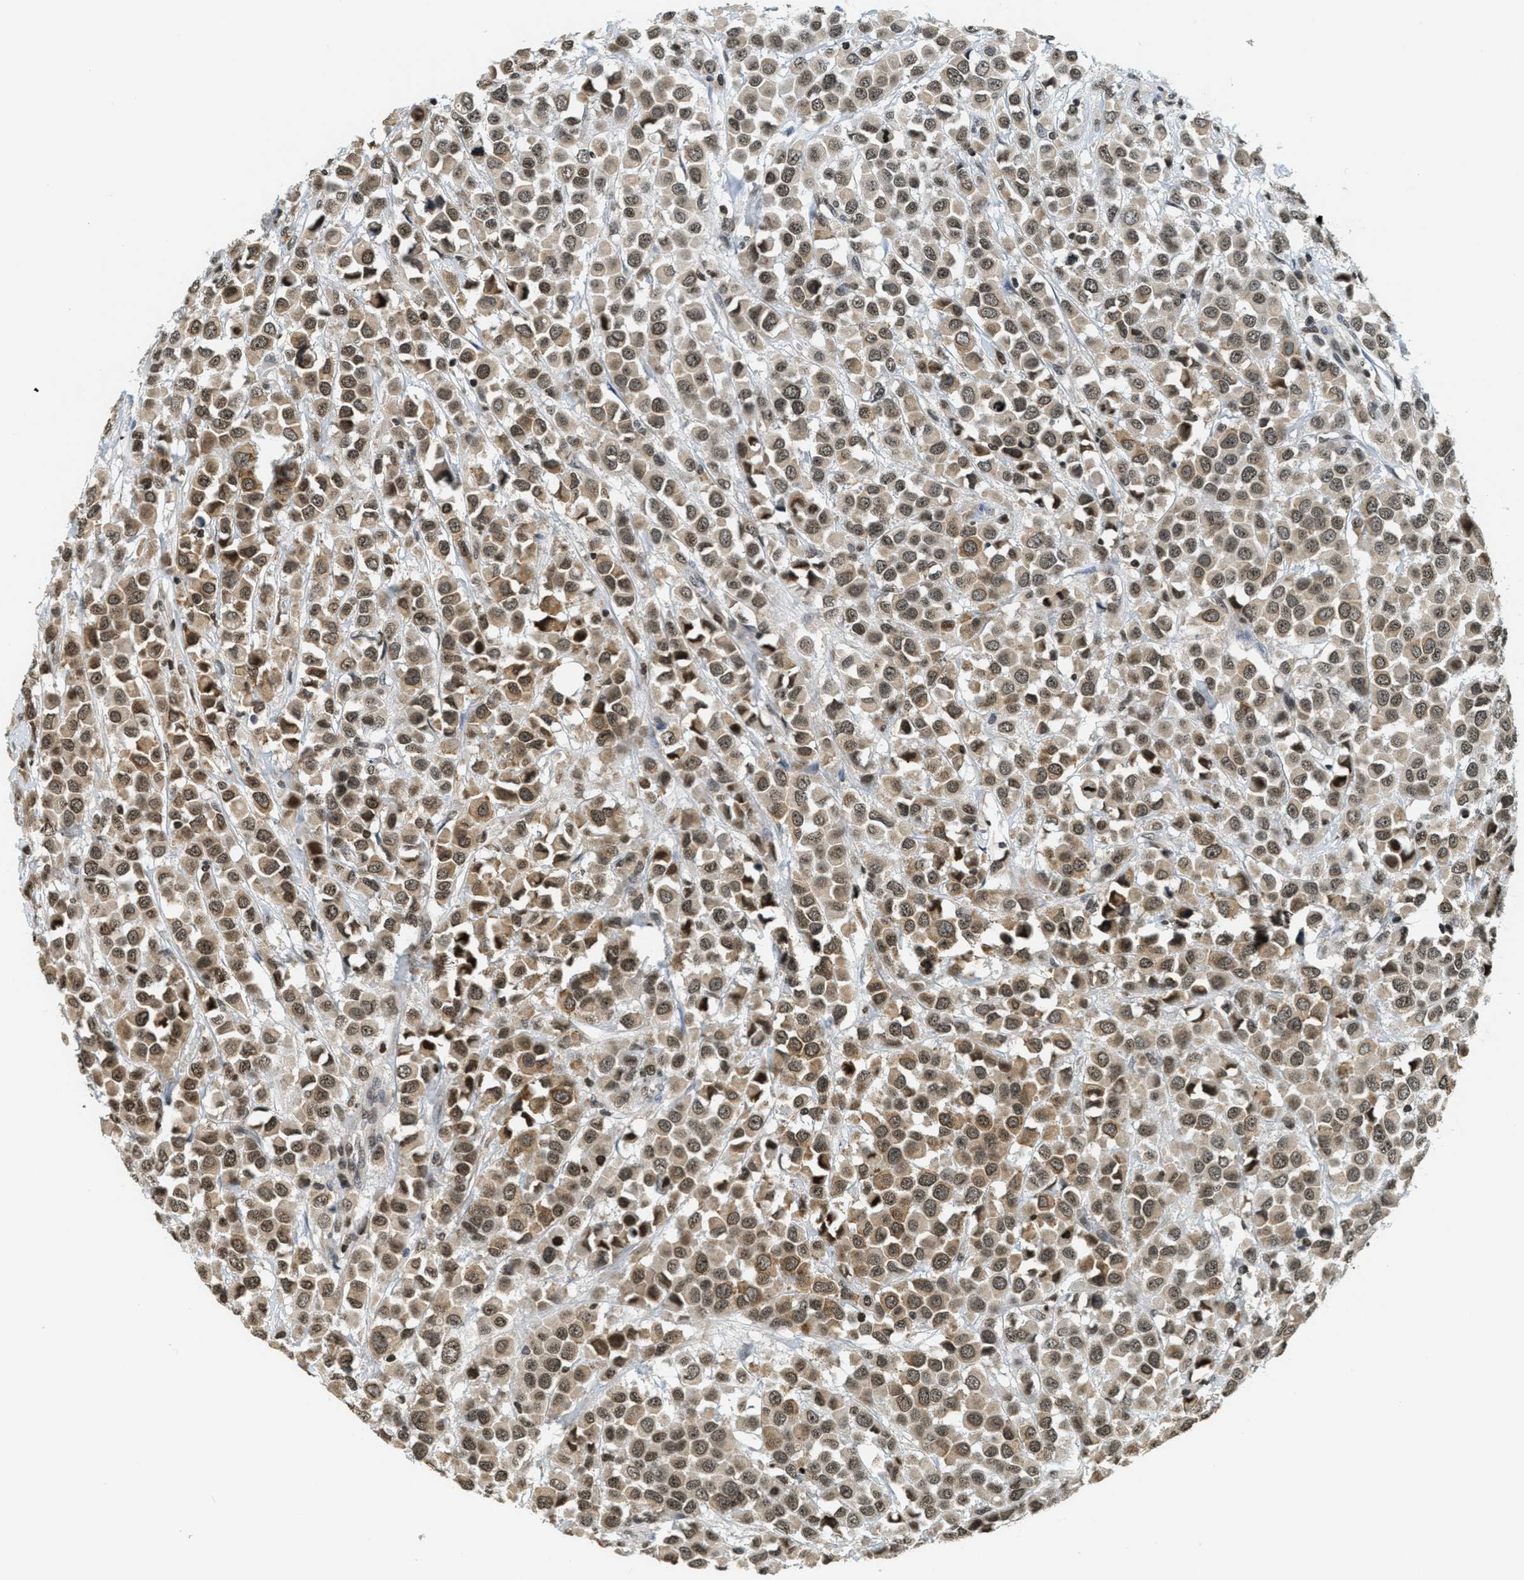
{"staining": {"intensity": "moderate", "quantity": ">75%", "location": "cytoplasmic/membranous,nuclear"}, "tissue": "breast cancer", "cell_type": "Tumor cells", "image_type": "cancer", "snomed": [{"axis": "morphology", "description": "Duct carcinoma"}, {"axis": "topography", "description": "Breast"}], "caption": "High-magnification brightfield microscopy of breast cancer stained with DAB (3,3'-diaminobenzidine) (brown) and counterstained with hematoxylin (blue). tumor cells exhibit moderate cytoplasmic/membranous and nuclear staining is identified in approximately>75% of cells.", "gene": "LDB2", "patient": {"sex": "female", "age": 61}}